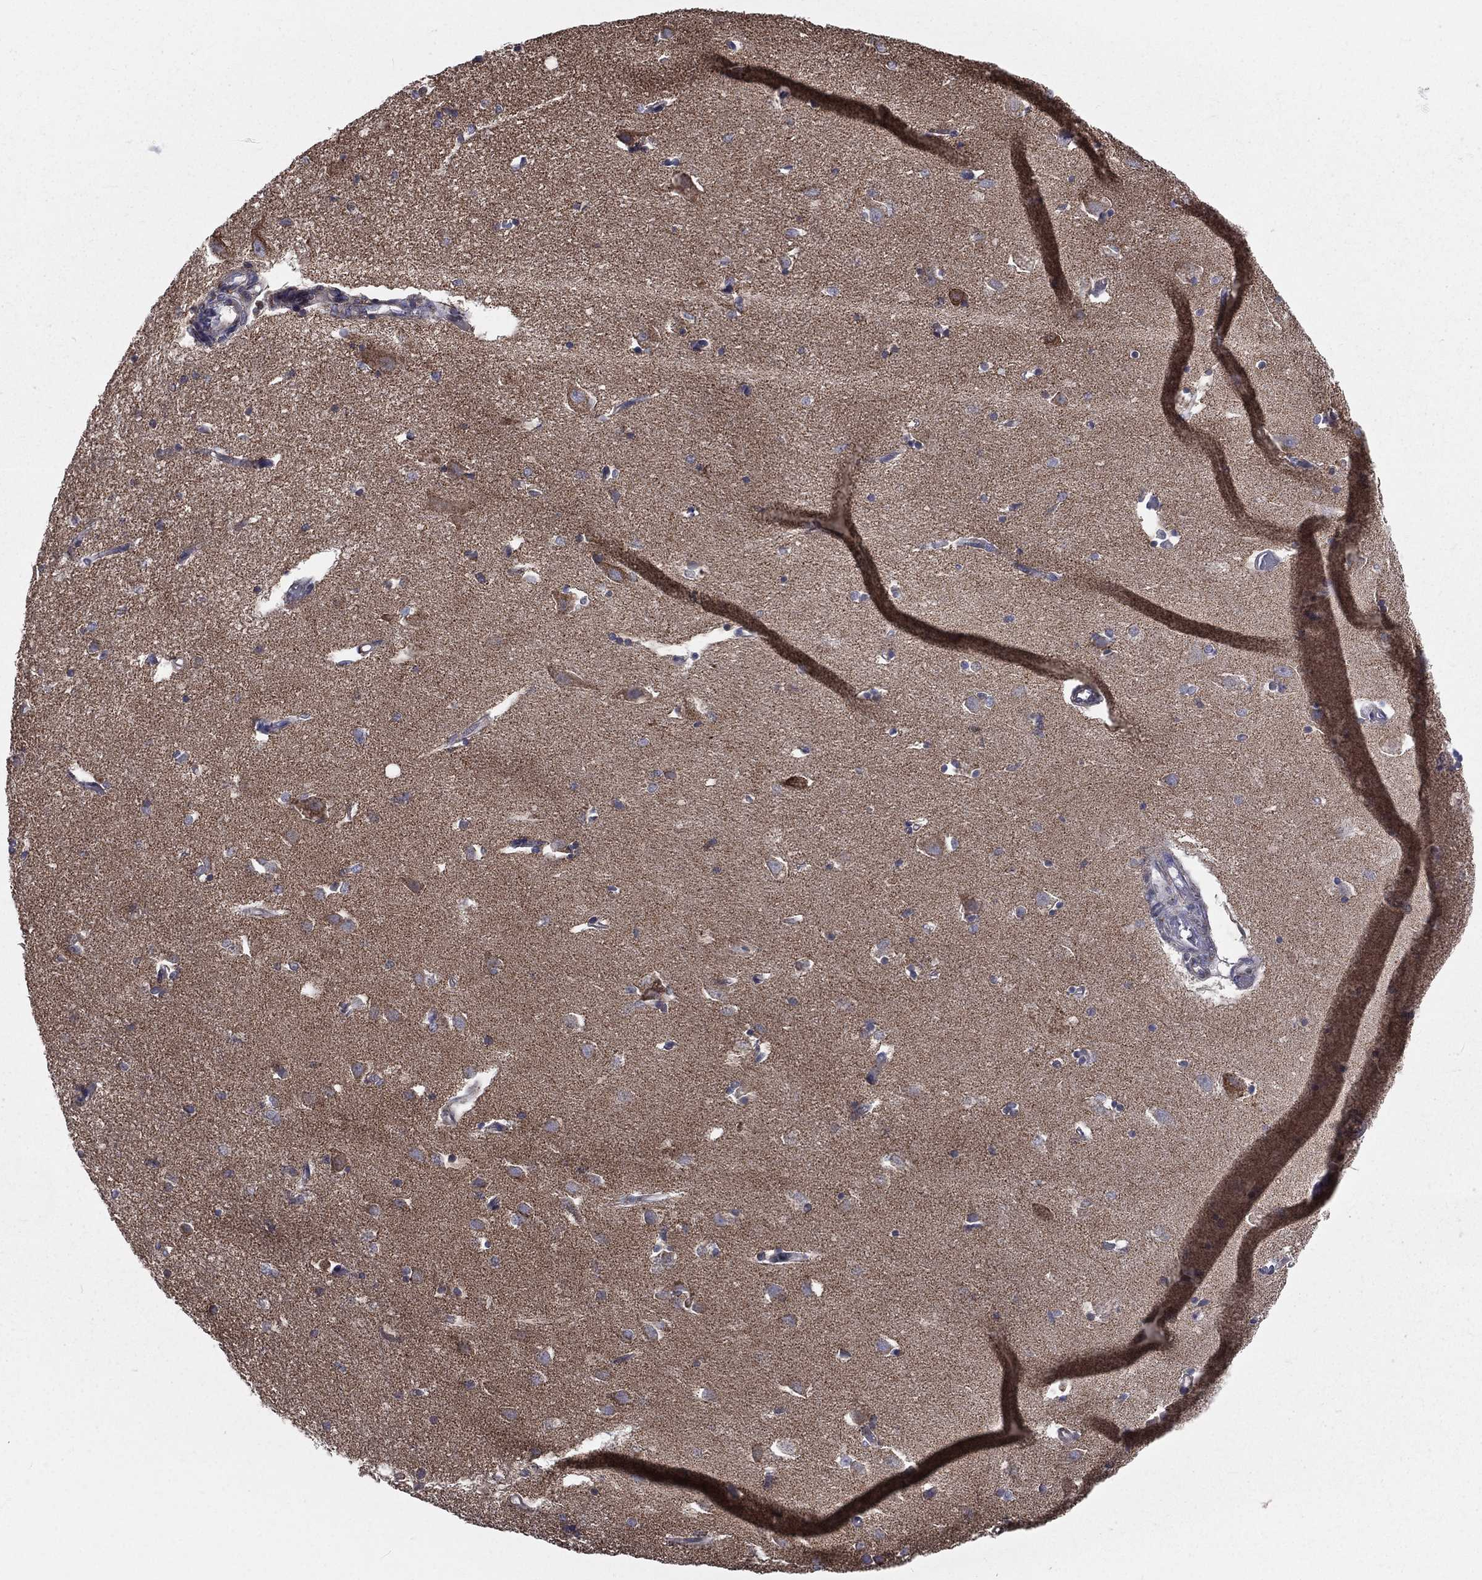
{"staining": {"intensity": "negative", "quantity": "none", "location": "none"}, "tissue": "hippocampus", "cell_type": "Glial cells", "image_type": "normal", "snomed": [{"axis": "morphology", "description": "Normal tissue, NOS"}, {"axis": "topography", "description": "Lateral ventricle wall"}, {"axis": "topography", "description": "Hippocampus"}], "caption": "Normal hippocampus was stained to show a protein in brown. There is no significant expression in glial cells.", "gene": "GPD1", "patient": {"sex": "female", "age": 63}}